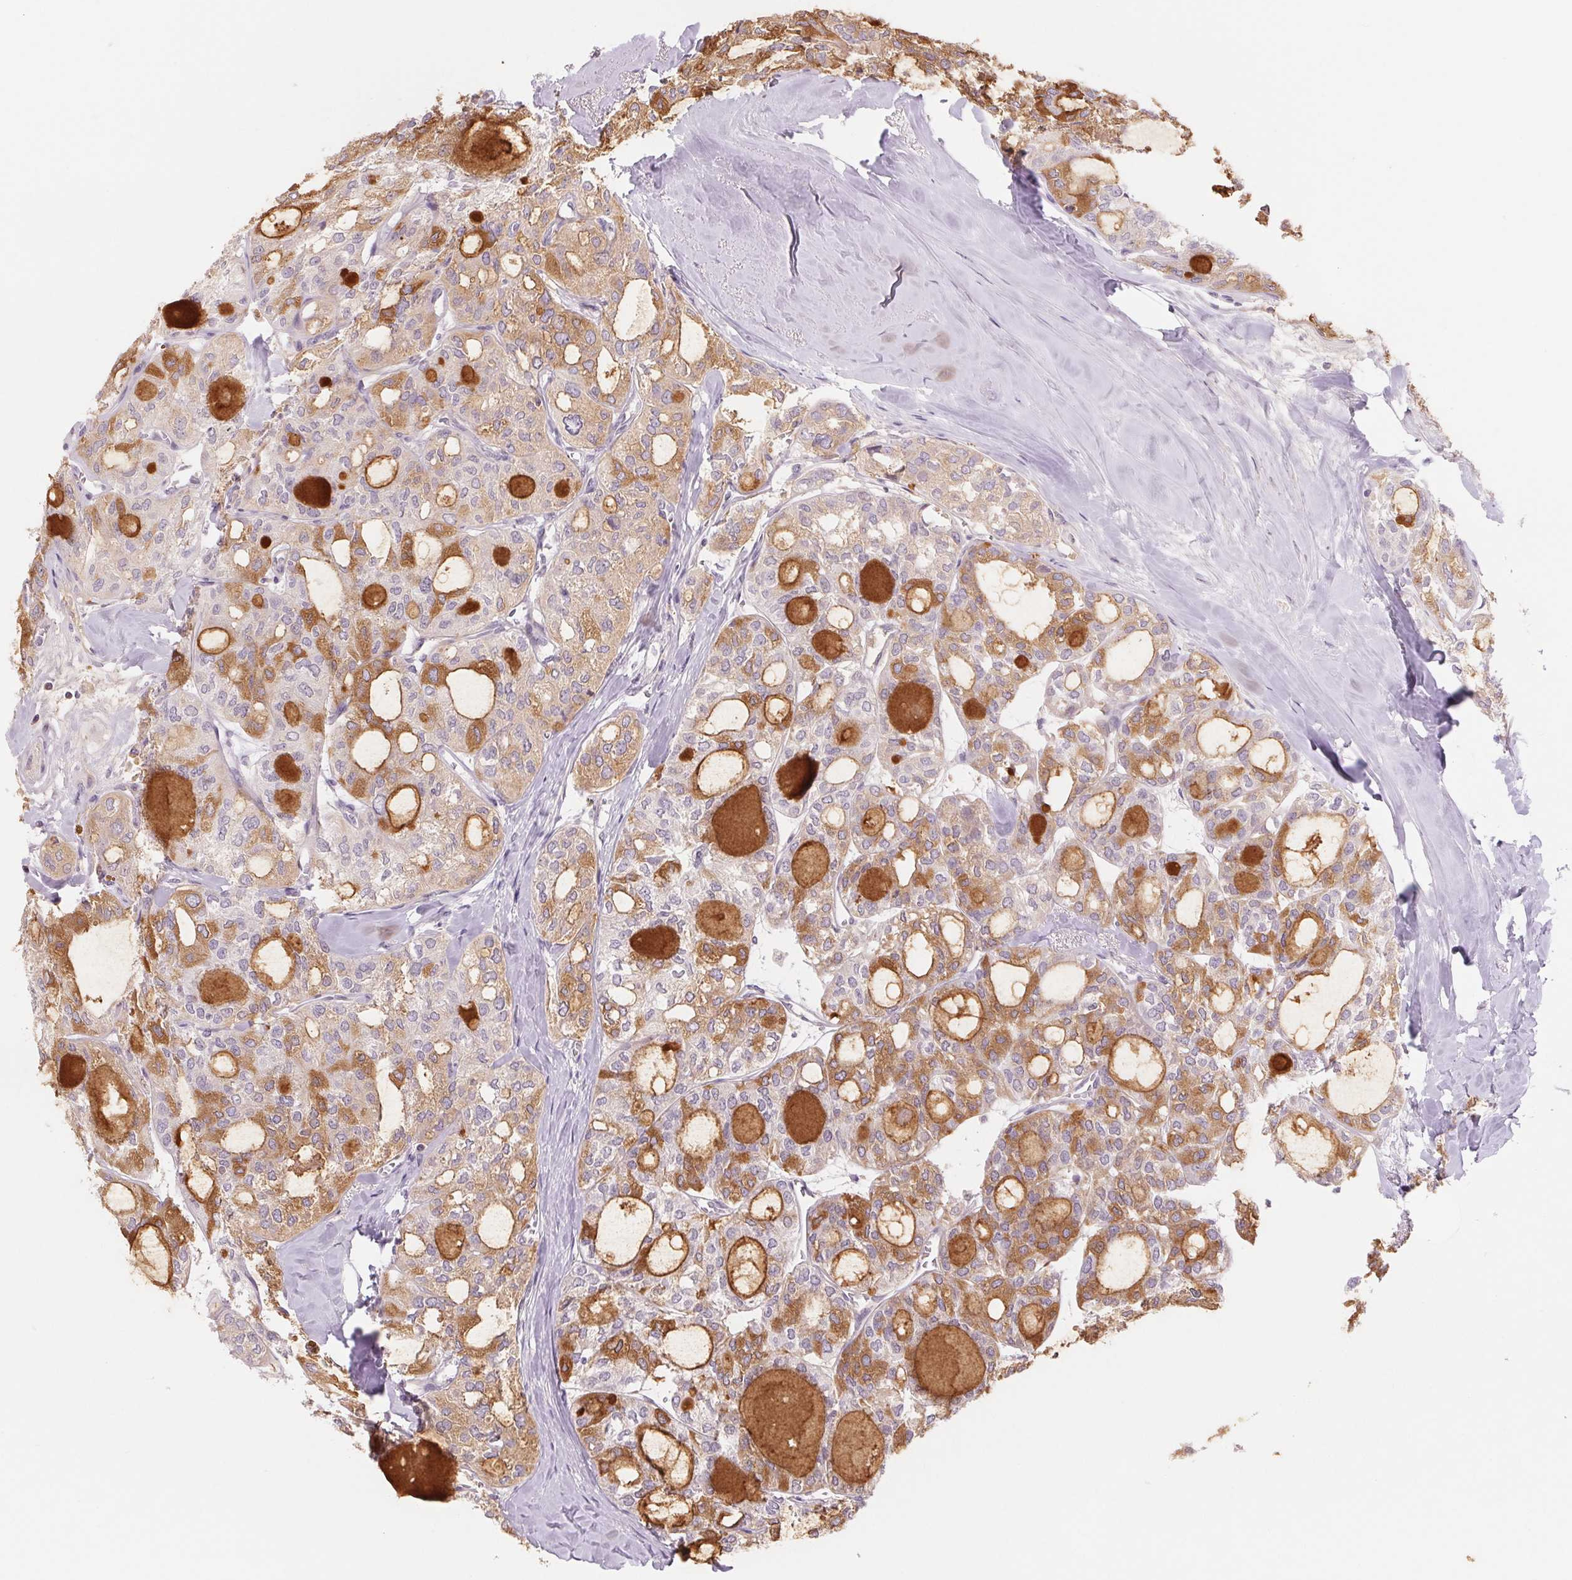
{"staining": {"intensity": "moderate", "quantity": ">75%", "location": "cytoplasmic/membranous"}, "tissue": "thyroid cancer", "cell_type": "Tumor cells", "image_type": "cancer", "snomed": [{"axis": "morphology", "description": "Follicular adenoma carcinoma, NOS"}, {"axis": "topography", "description": "Thyroid gland"}], "caption": "Thyroid cancer stained for a protein (brown) shows moderate cytoplasmic/membranous positive staining in about >75% of tumor cells.", "gene": "CCDC168", "patient": {"sex": "male", "age": 75}}